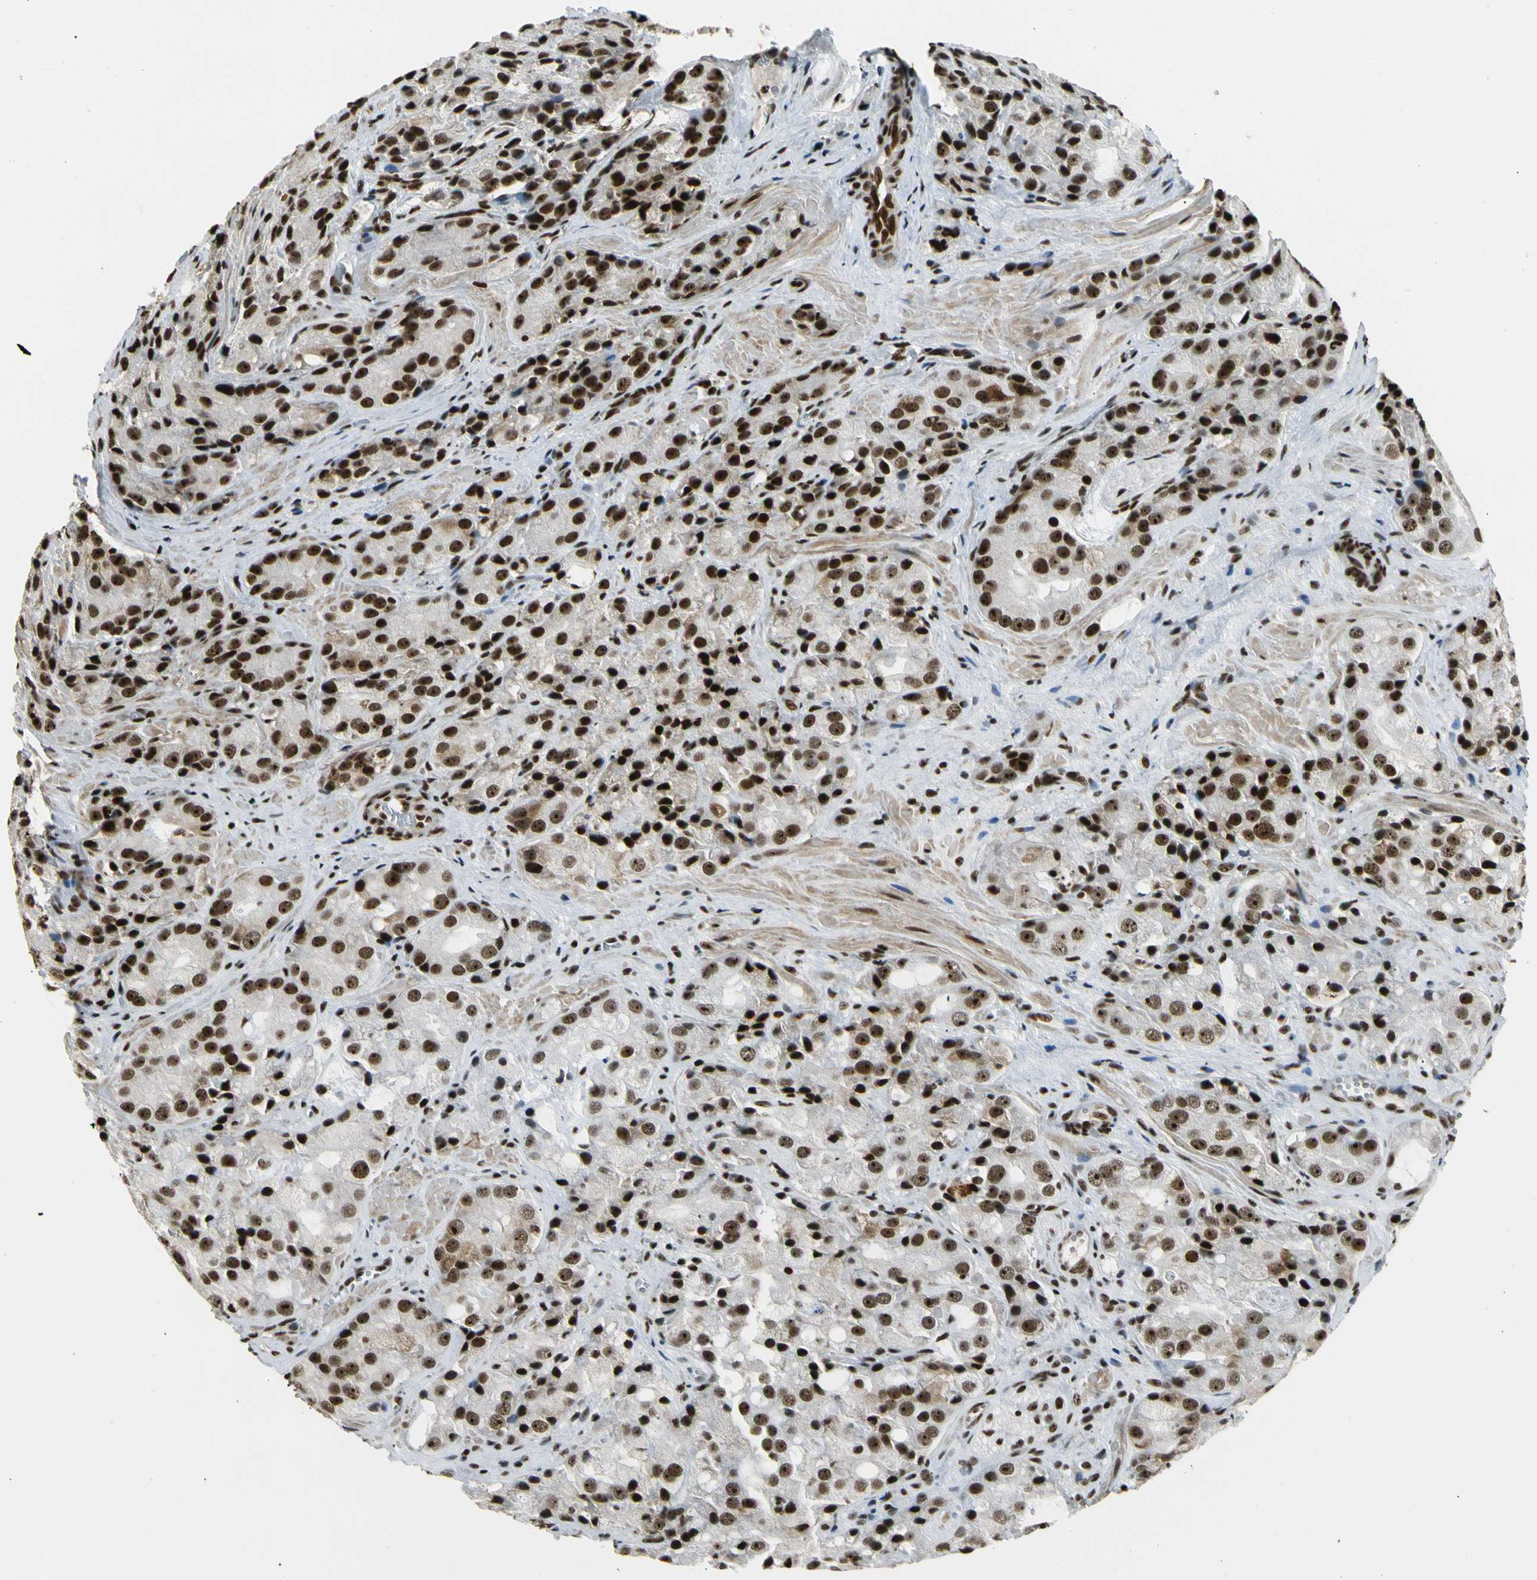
{"staining": {"intensity": "strong", "quantity": ">75%", "location": "nuclear"}, "tissue": "prostate cancer", "cell_type": "Tumor cells", "image_type": "cancer", "snomed": [{"axis": "morphology", "description": "Adenocarcinoma, High grade"}, {"axis": "topography", "description": "Prostate"}], "caption": "Brown immunohistochemical staining in human prostate high-grade adenocarcinoma reveals strong nuclear positivity in about >75% of tumor cells.", "gene": "UBTF", "patient": {"sex": "male", "age": 70}}